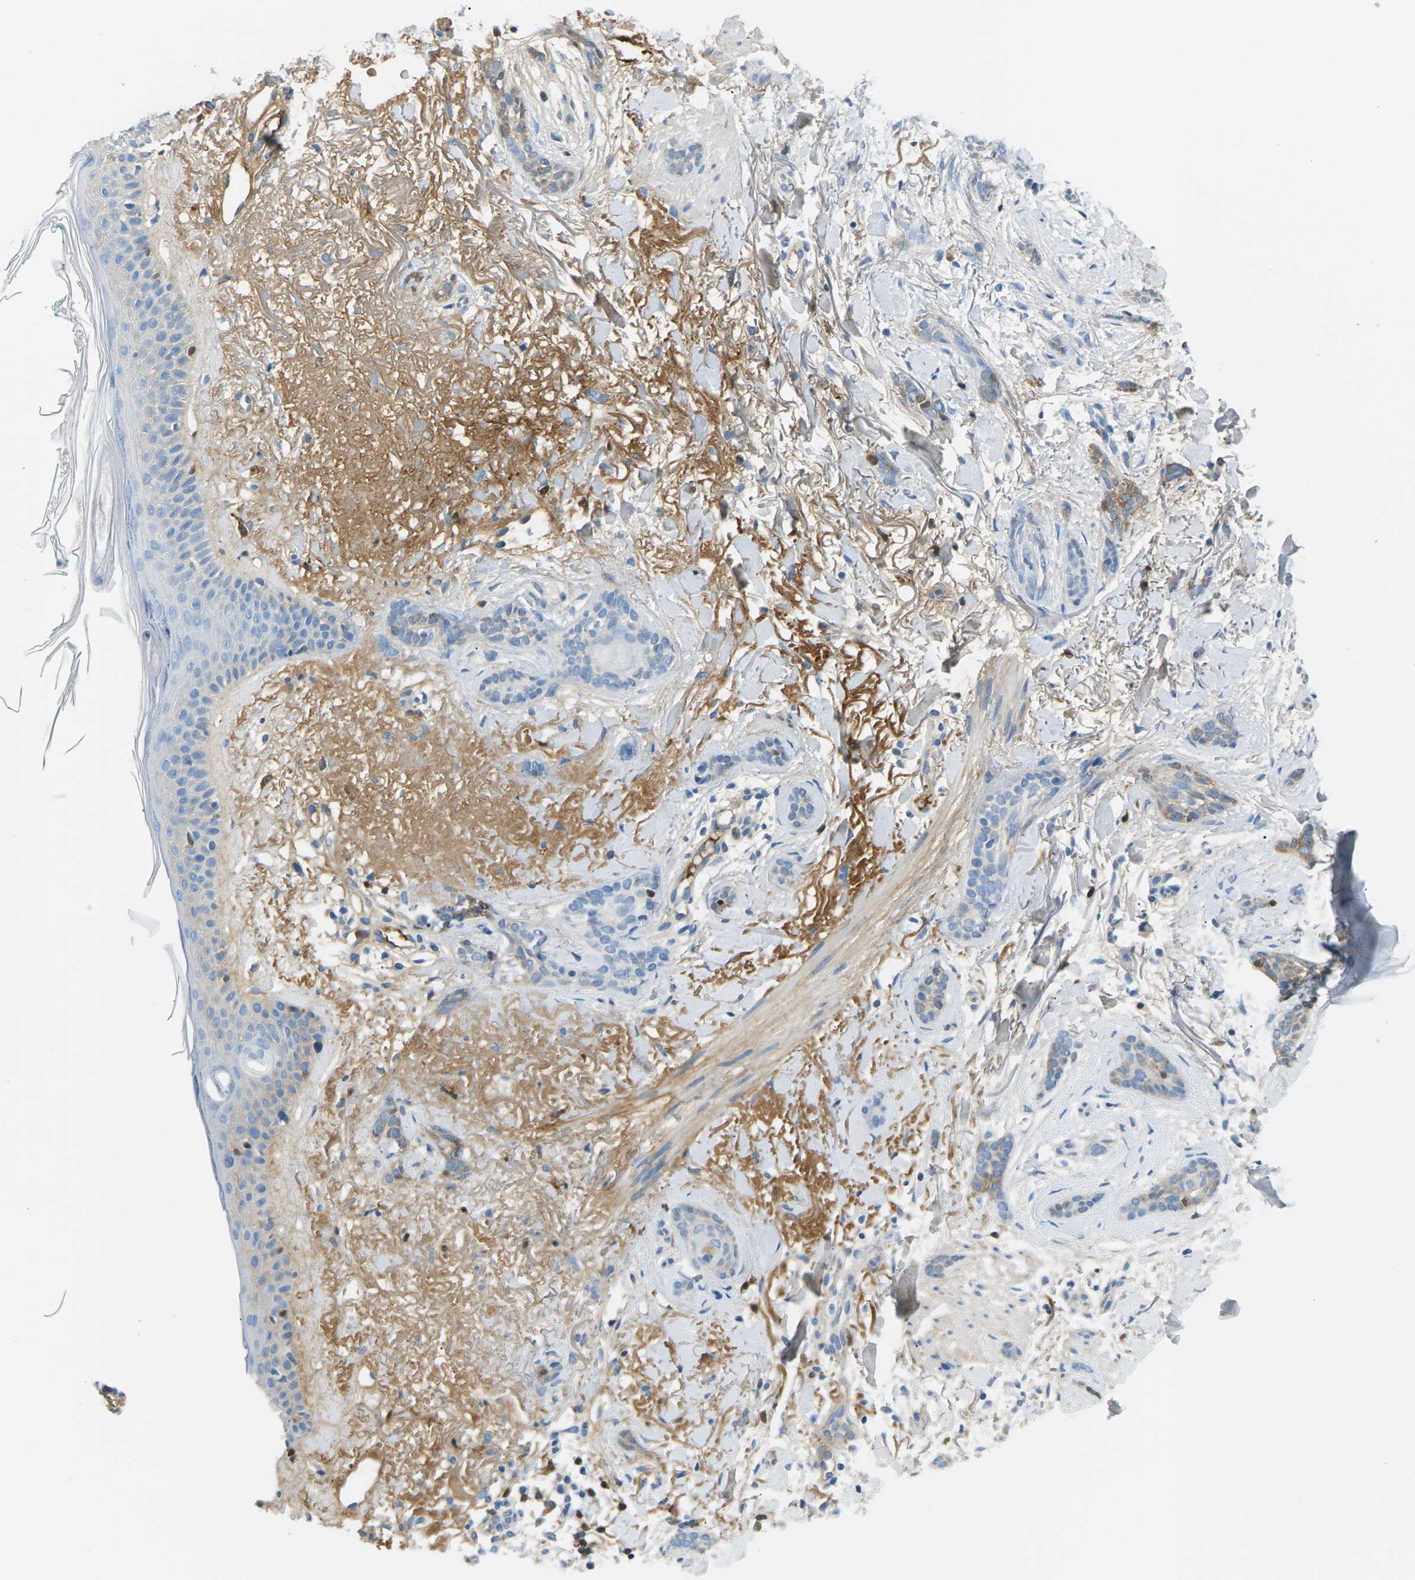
{"staining": {"intensity": "negative", "quantity": "none", "location": "none"}, "tissue": "skin cancer", "cell_type": "Tumor cells", "image_type": "cancer", "snomed": [{"axis": "morphology", "description": "Basal cell carcinoma"}, {"axis": "morphology", "description": "Adnexal tumor, benign"}, {"axis": "topography", "description": "Skin"}], "caption": "A photomicrograph of human skin cancer is negative for staining in tumor cells.", "gene": "CFI", "patient": {"sex": "female", "age": 42}}